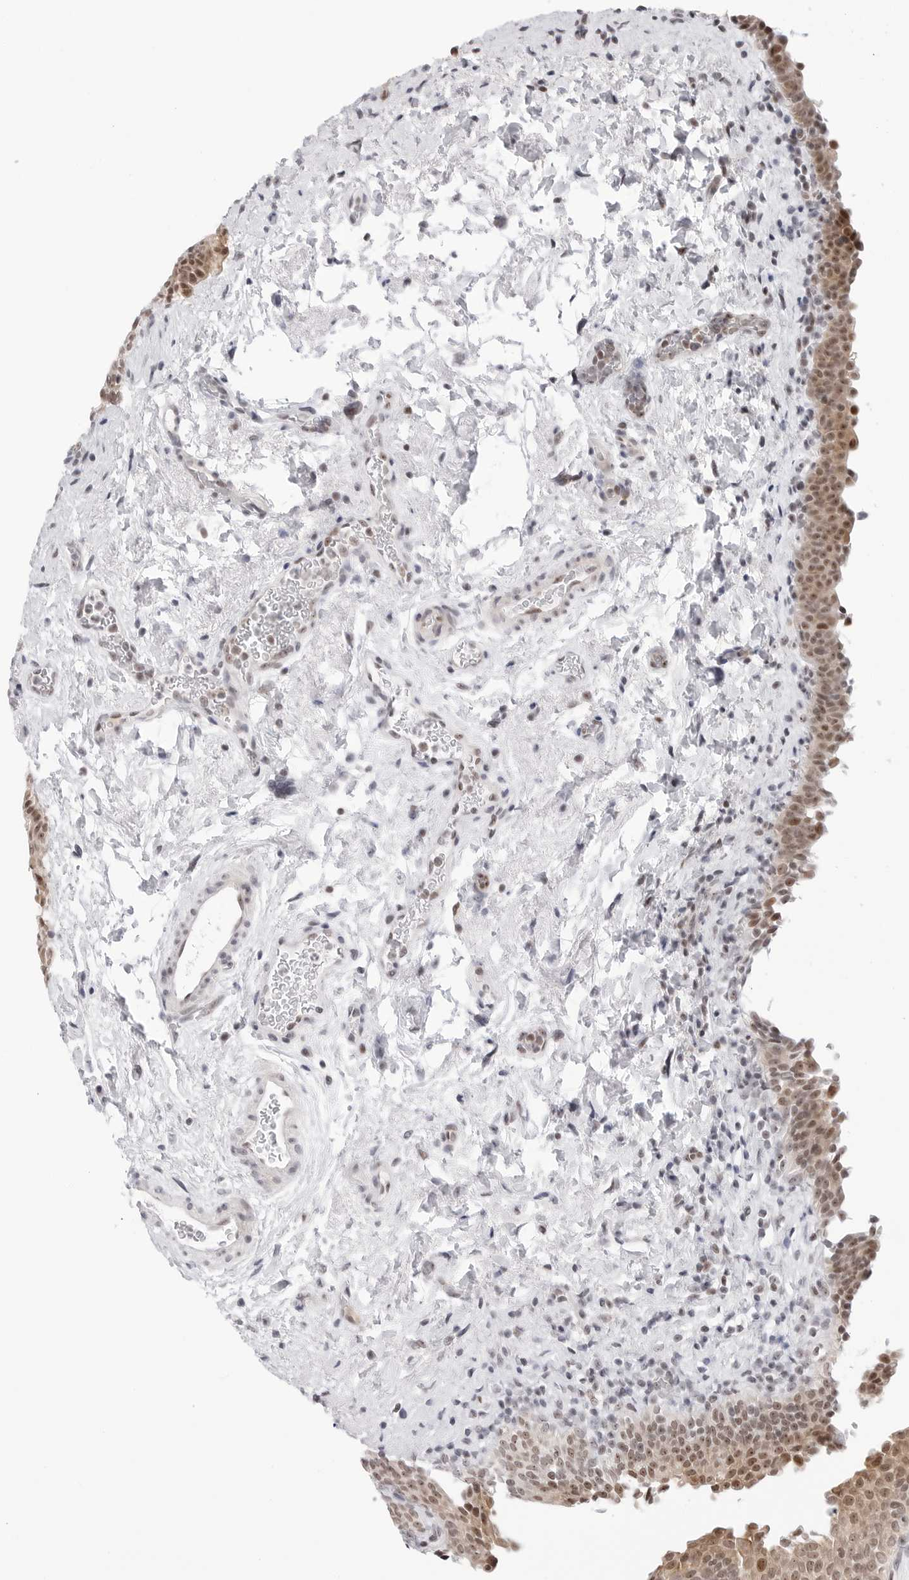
{"staining": {"intensity": "moderate", "quantity": ">75%", "location": "cytoplasmic/membranous,nuclear"}, "tissue": "urinary bladder", "cell_type": "Urothelial cells", "image_type": "normal", "snomed": [{"axis": "morphology", "description": "Normal tissue, NOS"}, {"axis": "topography", "description": "Urinary bladder"}], "caption": "Immunohistochemistry (IHC) photomicrograph of normal urinary bladder: human urinary bladder stained using immunohistochemistry exhibits medium levels of moderate protein expression localized specifically in the cytoplasmic/membranous,nuclear of urothelial cells, appearing as a cytoplasmic/membranous,nuclear brown color.", "gene": "C1orf162", "patient": {"sex": "male", "age": 83}}